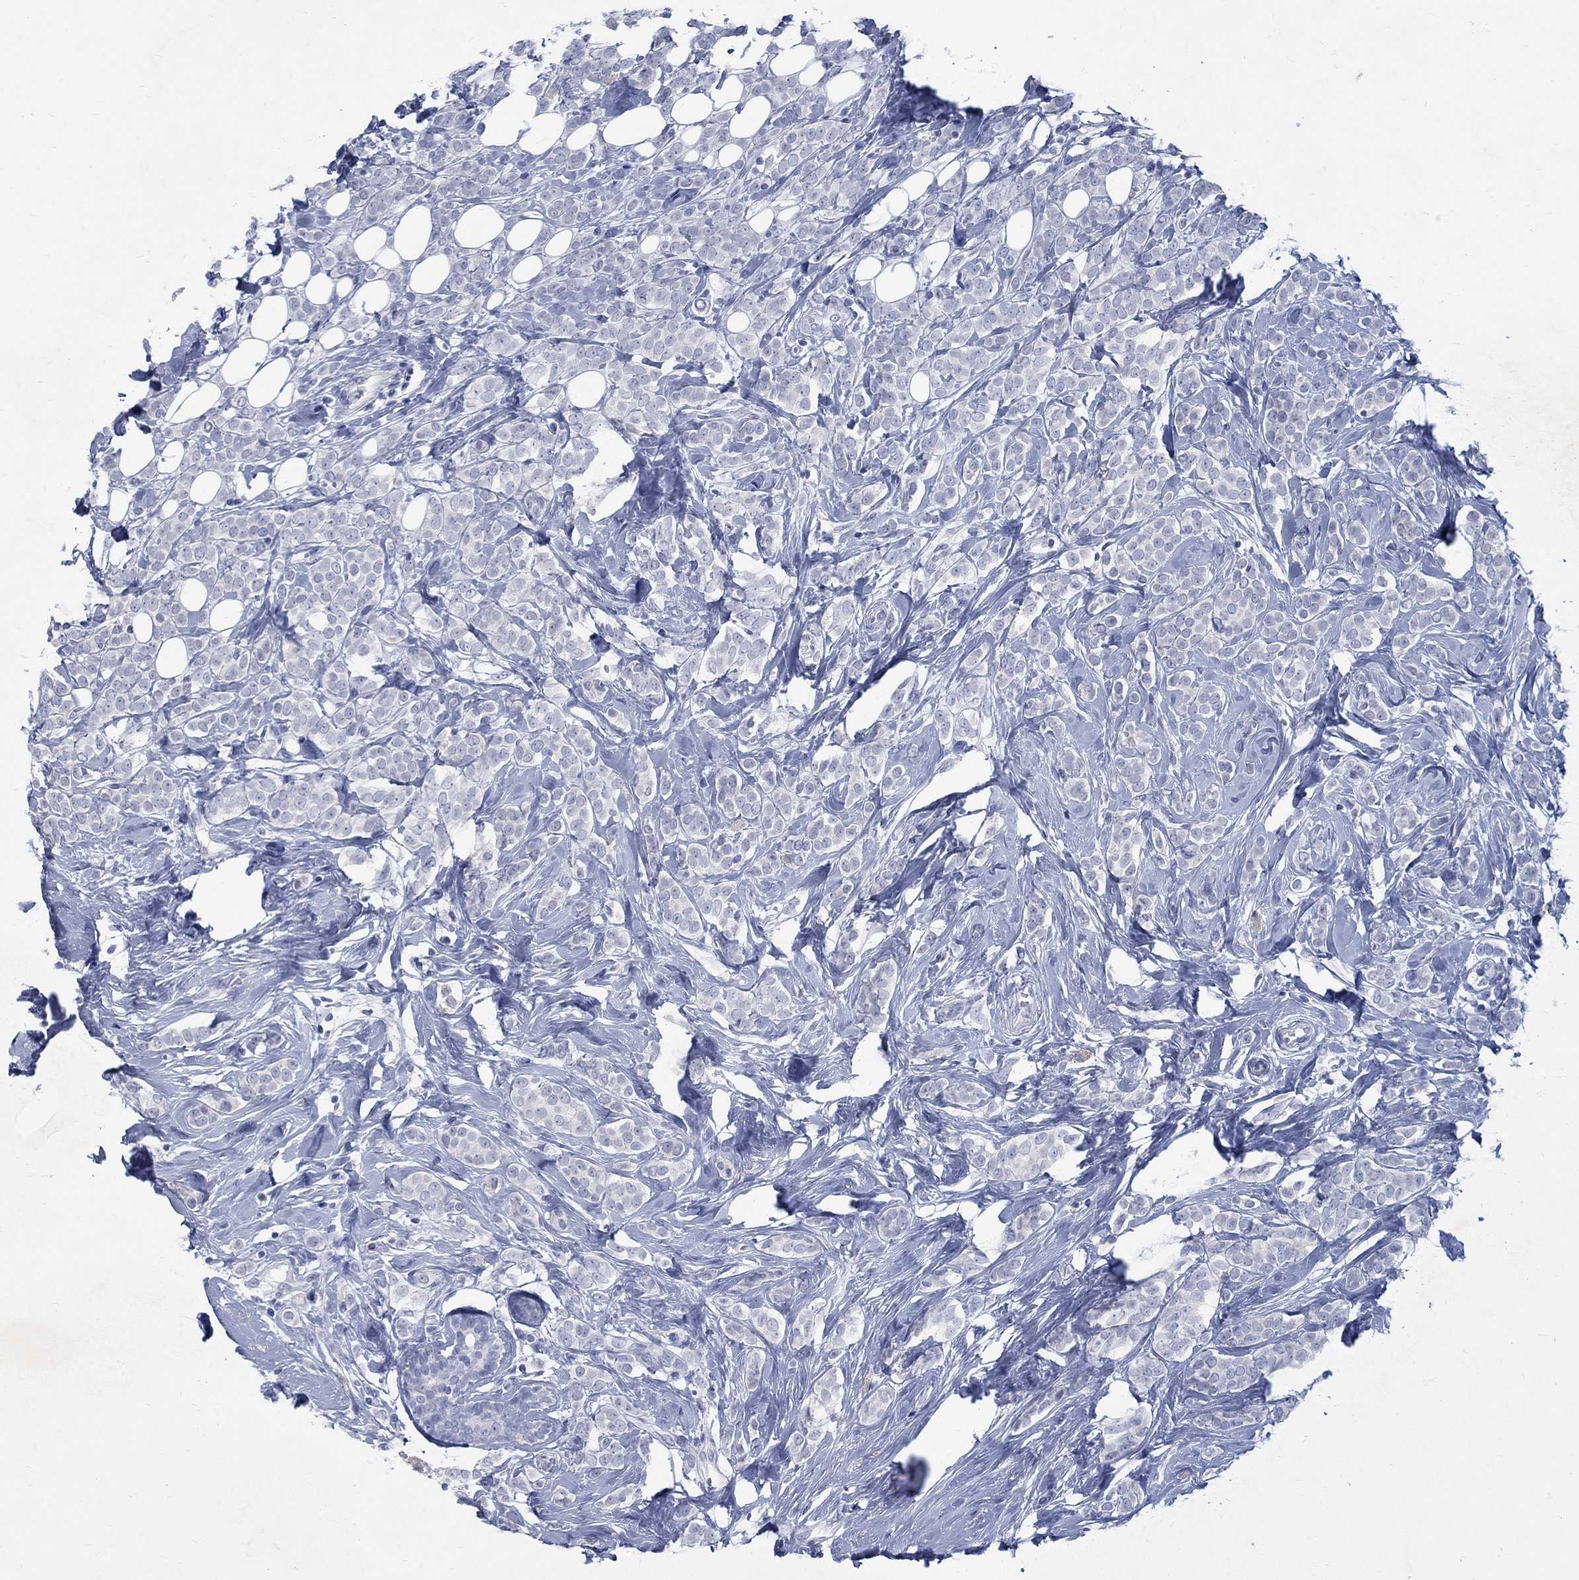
{"staining": {"intensity": "negative", "quantity": "none", "location": "none"}, "tissue": "breast cancer", "cell_type": "Tumor cells", "image_type": "cancer", "snomed": [{"axis": "morphology", "description": "Lobular carcinoma"}, {"axis": "topography", "description": "Breast"}], "caption": "Human lobular carcinoma (breast) stained for a protein using IHC exhibits no positivity in tumor cells.", "gene": "RFTN2", "patient": {"sex": "female", "age": 49}}